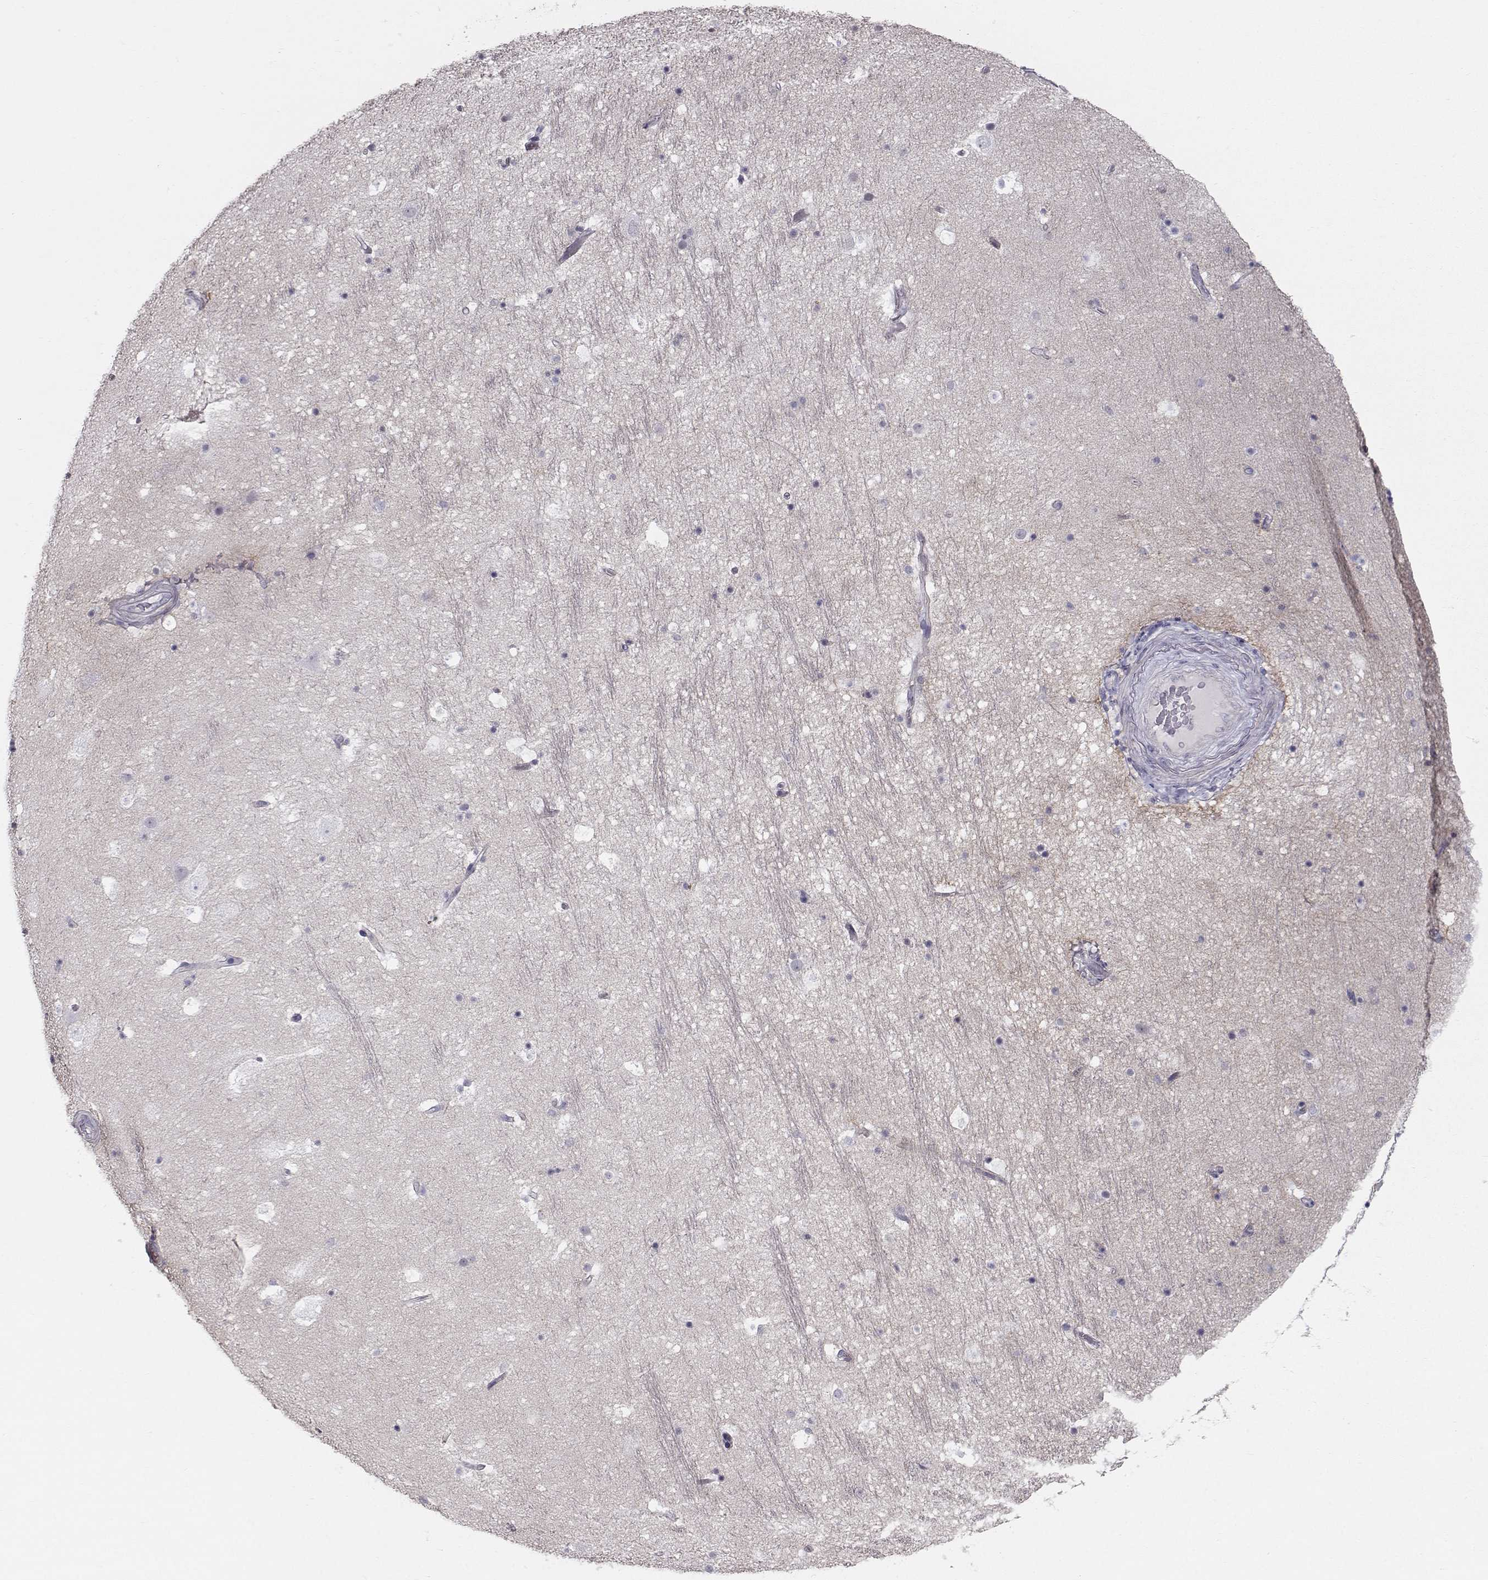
{"staining": {"intensity": "negative", "quantity": "none", "location": "none"}, "tissue": "hippocampus", "cell_type": "Glial cells", "image_type": "normal", "snomed": [{"axis": "morphology", "description": "Normal tissue, NOS"}, {"axis": "topography", "description": "Hippocampus"}], "caption": "This is a image of immunohistochemistry staining of benign hippocampus, which shows no staining in glial cells.", "gene": "SPDYE4", "patient": {"sex": "male", "age": 51}}